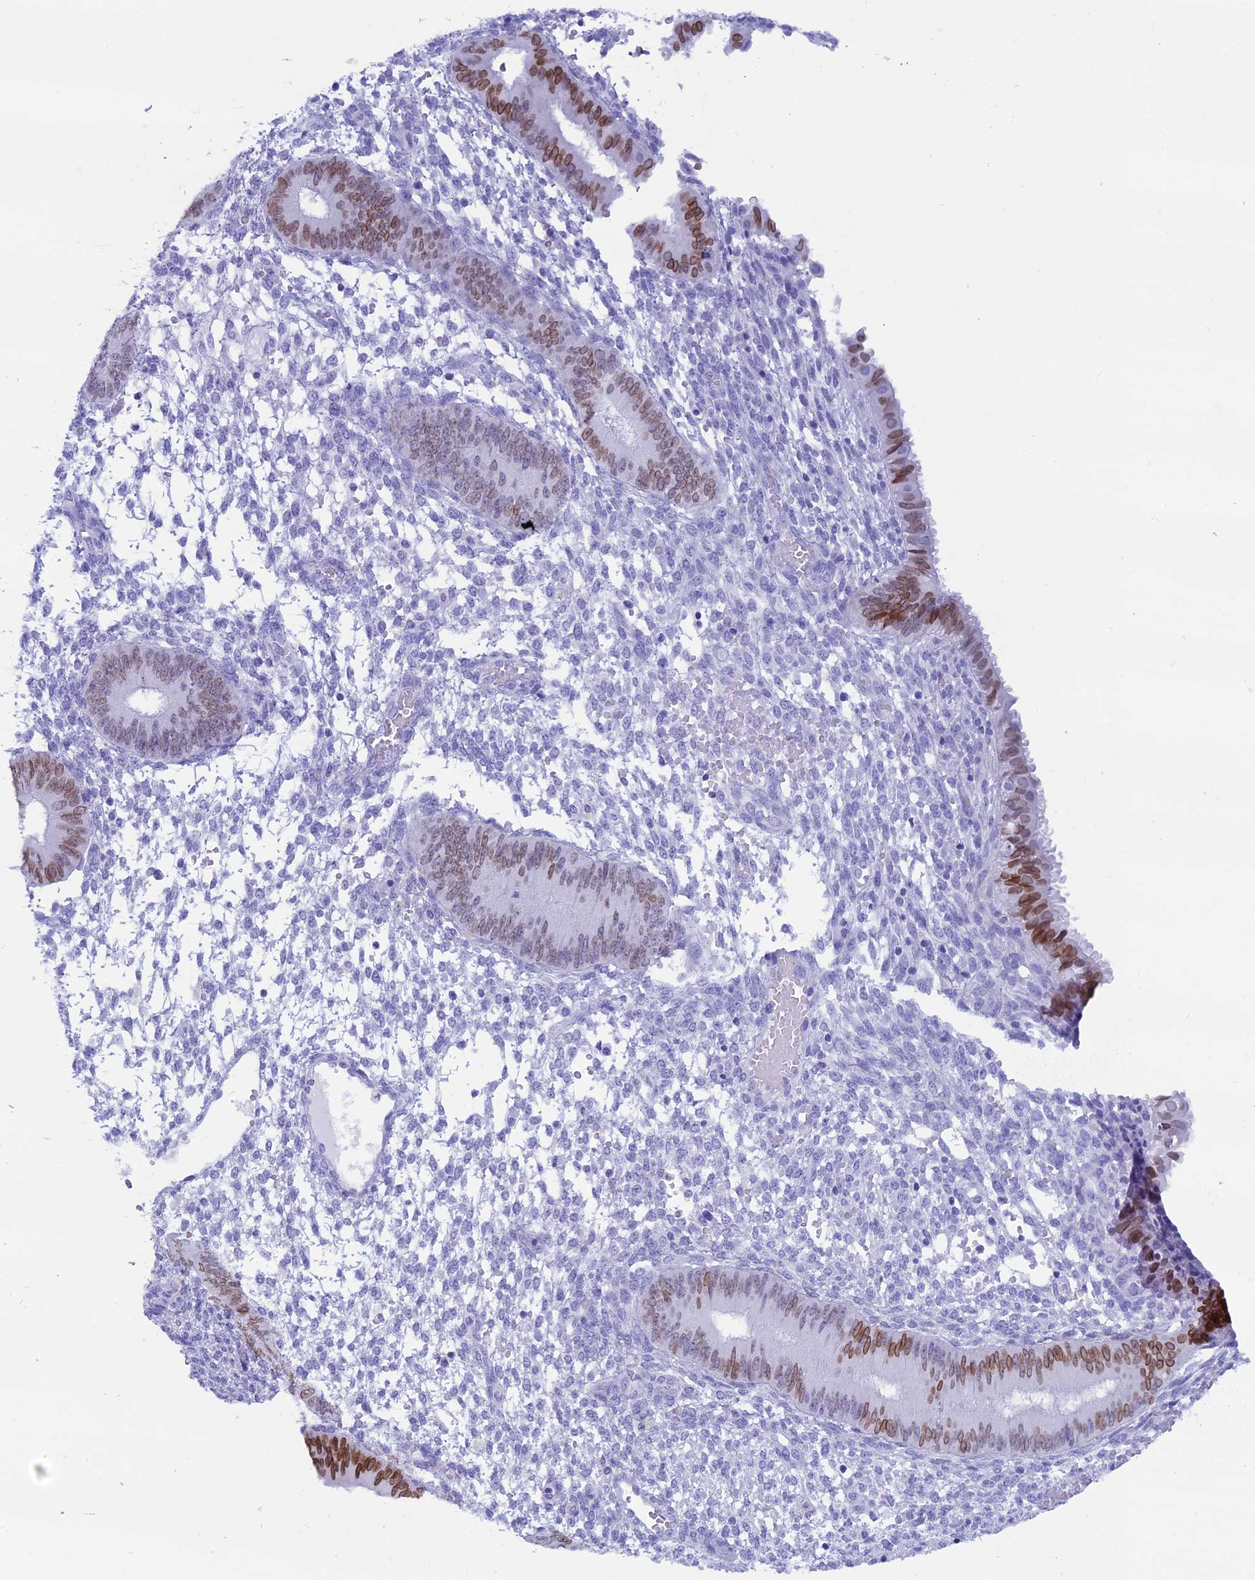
{"staining": {"intensity": "negative", "quantity": "none", "location": "none"}, "tissue": "endometrium", "cell_type": "Cells in endometrial stroma", "image_type": "normal", "snomed": [{"axis": "morphology", "description": "Normal tissue, NOS"}, {"axis": "topography", "description": "Endometrium"}], "caption": "This is an immunohistochemistry photomicrograph of benign human endometrium. There is no positivity in cells in endometrial stroma.", "gene": "FAM169A", "patient": {"sex": "female", "age": 49}}